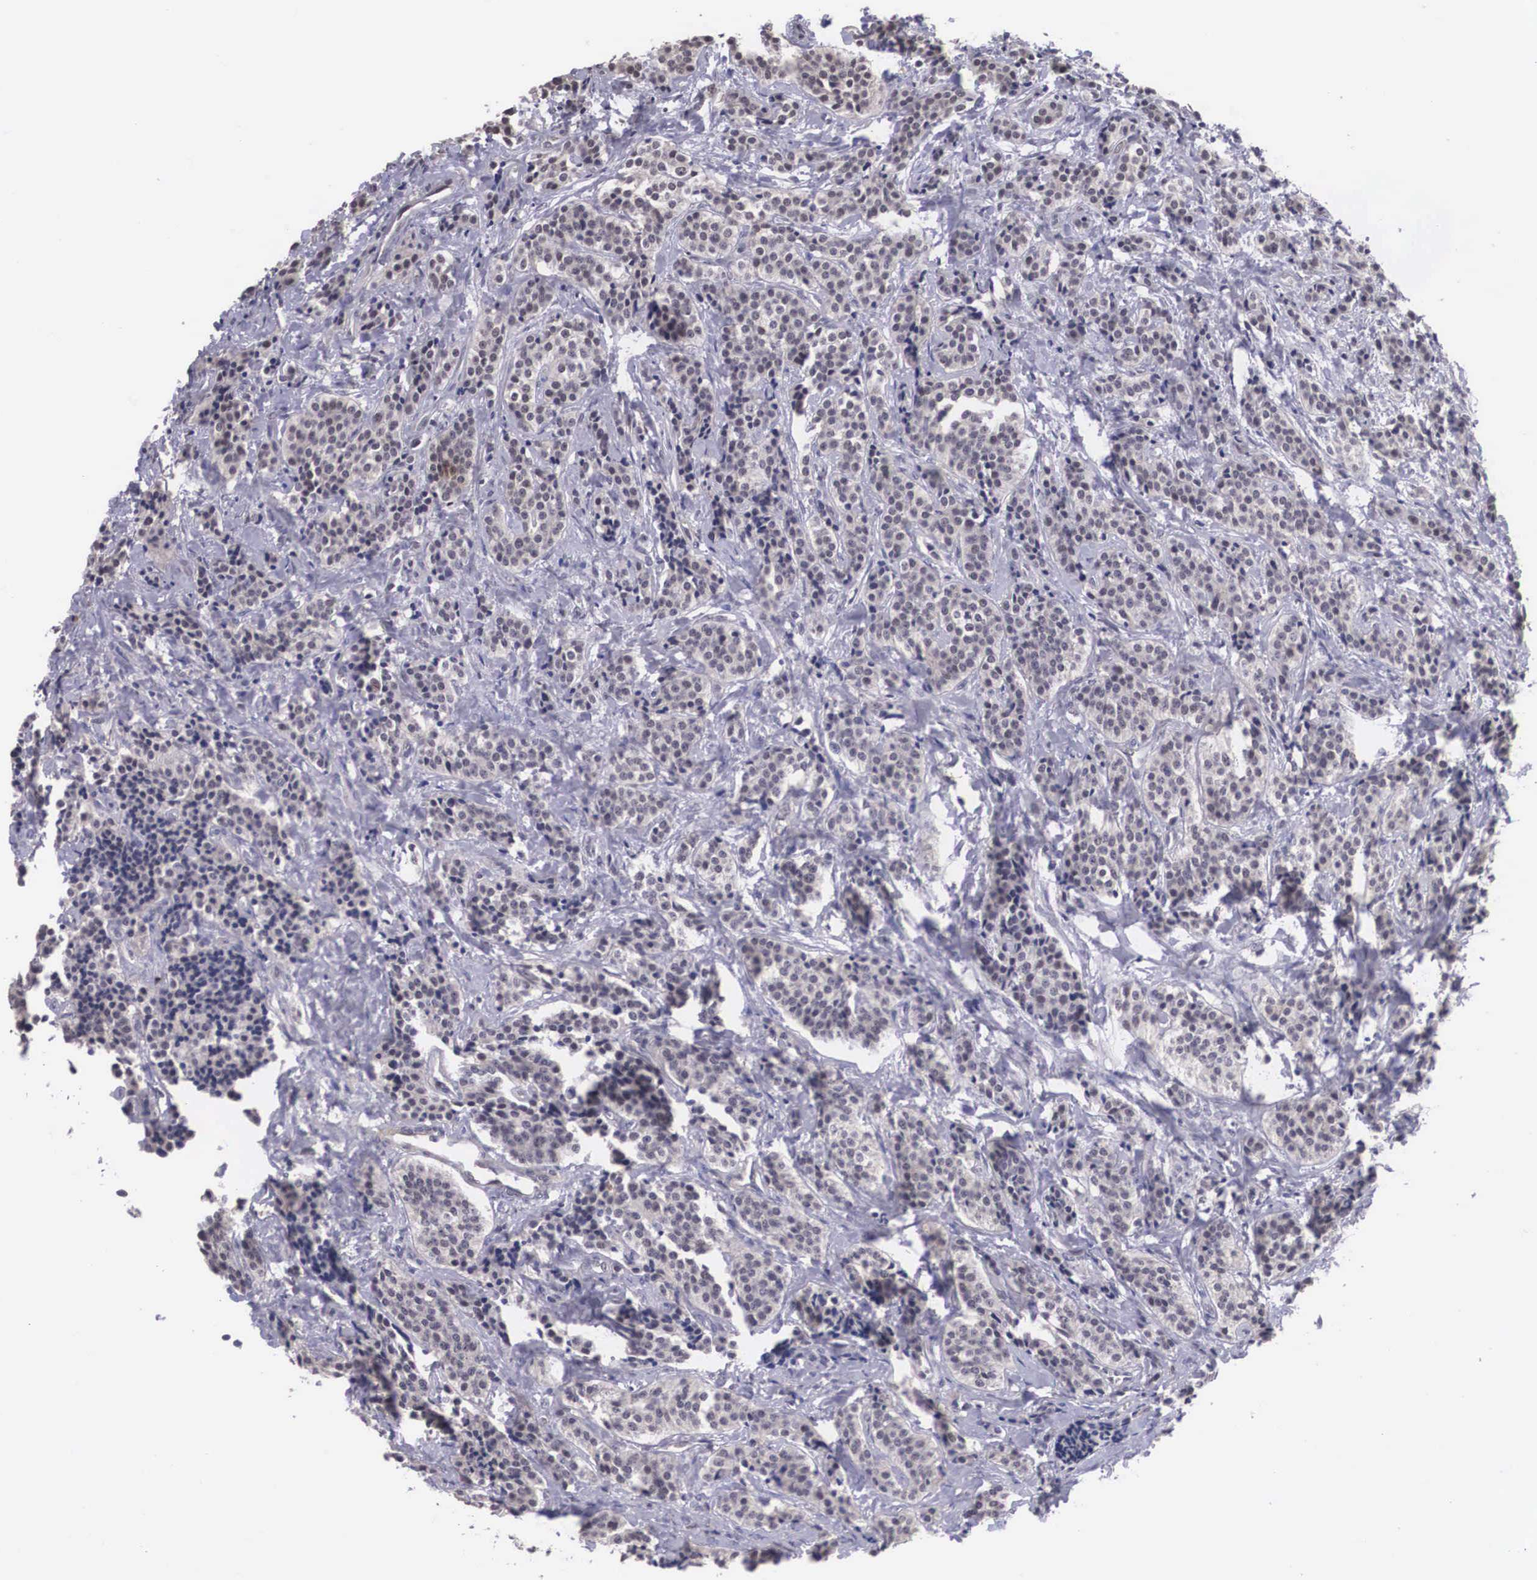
{"staining": {"intensity": "weak", "quantity": ">75%", "location": "nuclear"}, "tissue": "carcinoid", "cell_type": "Tumor cells", "image_type": "cancer", "snomed": [{"axis": "morphology", "description": "Carcinoid, malignant, NOS"}, {"axis": "topography", "description": "Small intestine"}], "caption": "Immunohistochemical staining of human carcinoid (malignant) demonstrates low levels of weak nuclear protein expression in about >75% of tumor cells.", "gene": "ZNF275", "patient": {"sex": "male", "age": 63}}